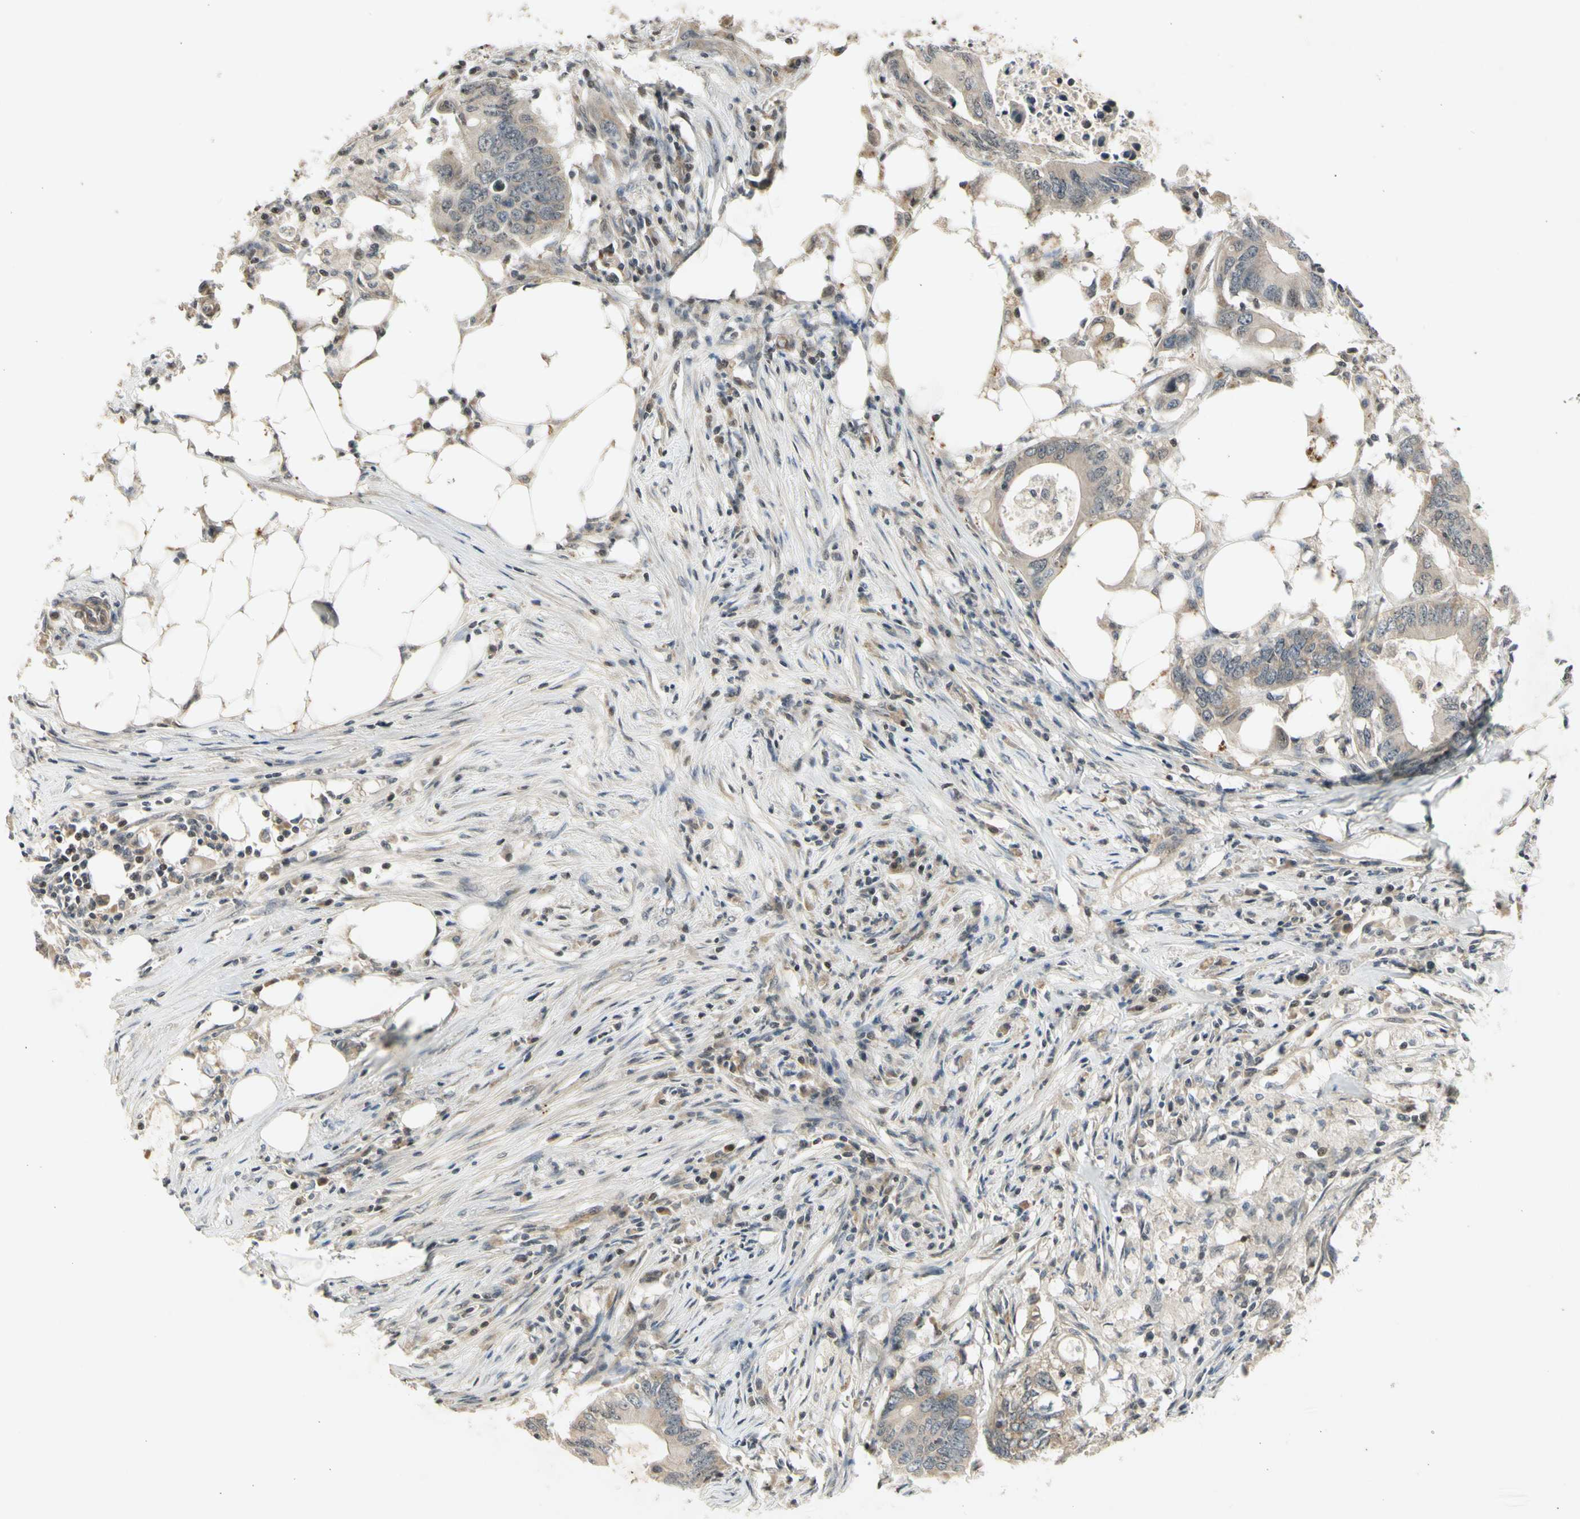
{"staining": {"intensity": "weak", "quantity": "<25%", "location": "cytoplasmic/membranous"}, "tissue": "colorectal cancer", "cell_type": "Tumor cells", "image_type": "cancer", "snomed": [{"axis": "morphology", "description": "Adenocarcinoma, NOS"}, {"axis": "topography", "description": "Colon"}], "caption": "IHC image of colorectal cancer (adenocarcinoma) stained for a protein (brown), which exhibits no staining in tumor cells.", "gene": "EFNB2", "patient": {"sex": "male", "age": 71}}